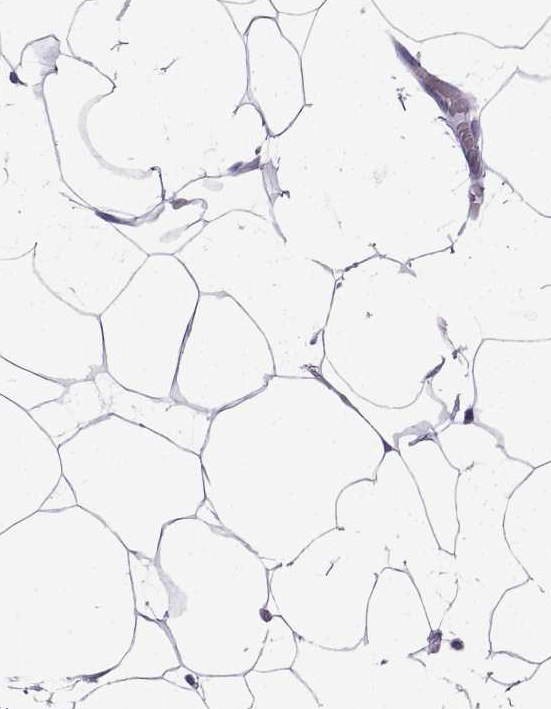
{"staining": {"intensity": "negative", "quantity": "none", "location": "none"}, "tissue": "adipose tissue", "cell_type": "Adipocytes", "image_type": "normal", "snomed": [{"axis": "morphology", "description": "Normal tissue, NOS"}, {"axis": "topography", "description": "Adipose tissue"}], "caption": "The photomicrograph demonstrates no significant positivity in adipocytes of adipose tissue. The staining is performed using DAB (3,3'-diaminobenzidine) brown chromogen with nuclei counter-stained in using hematoxylin.", "gene": "FBXO24", "patient": {"sex": "male", "age": 57}}